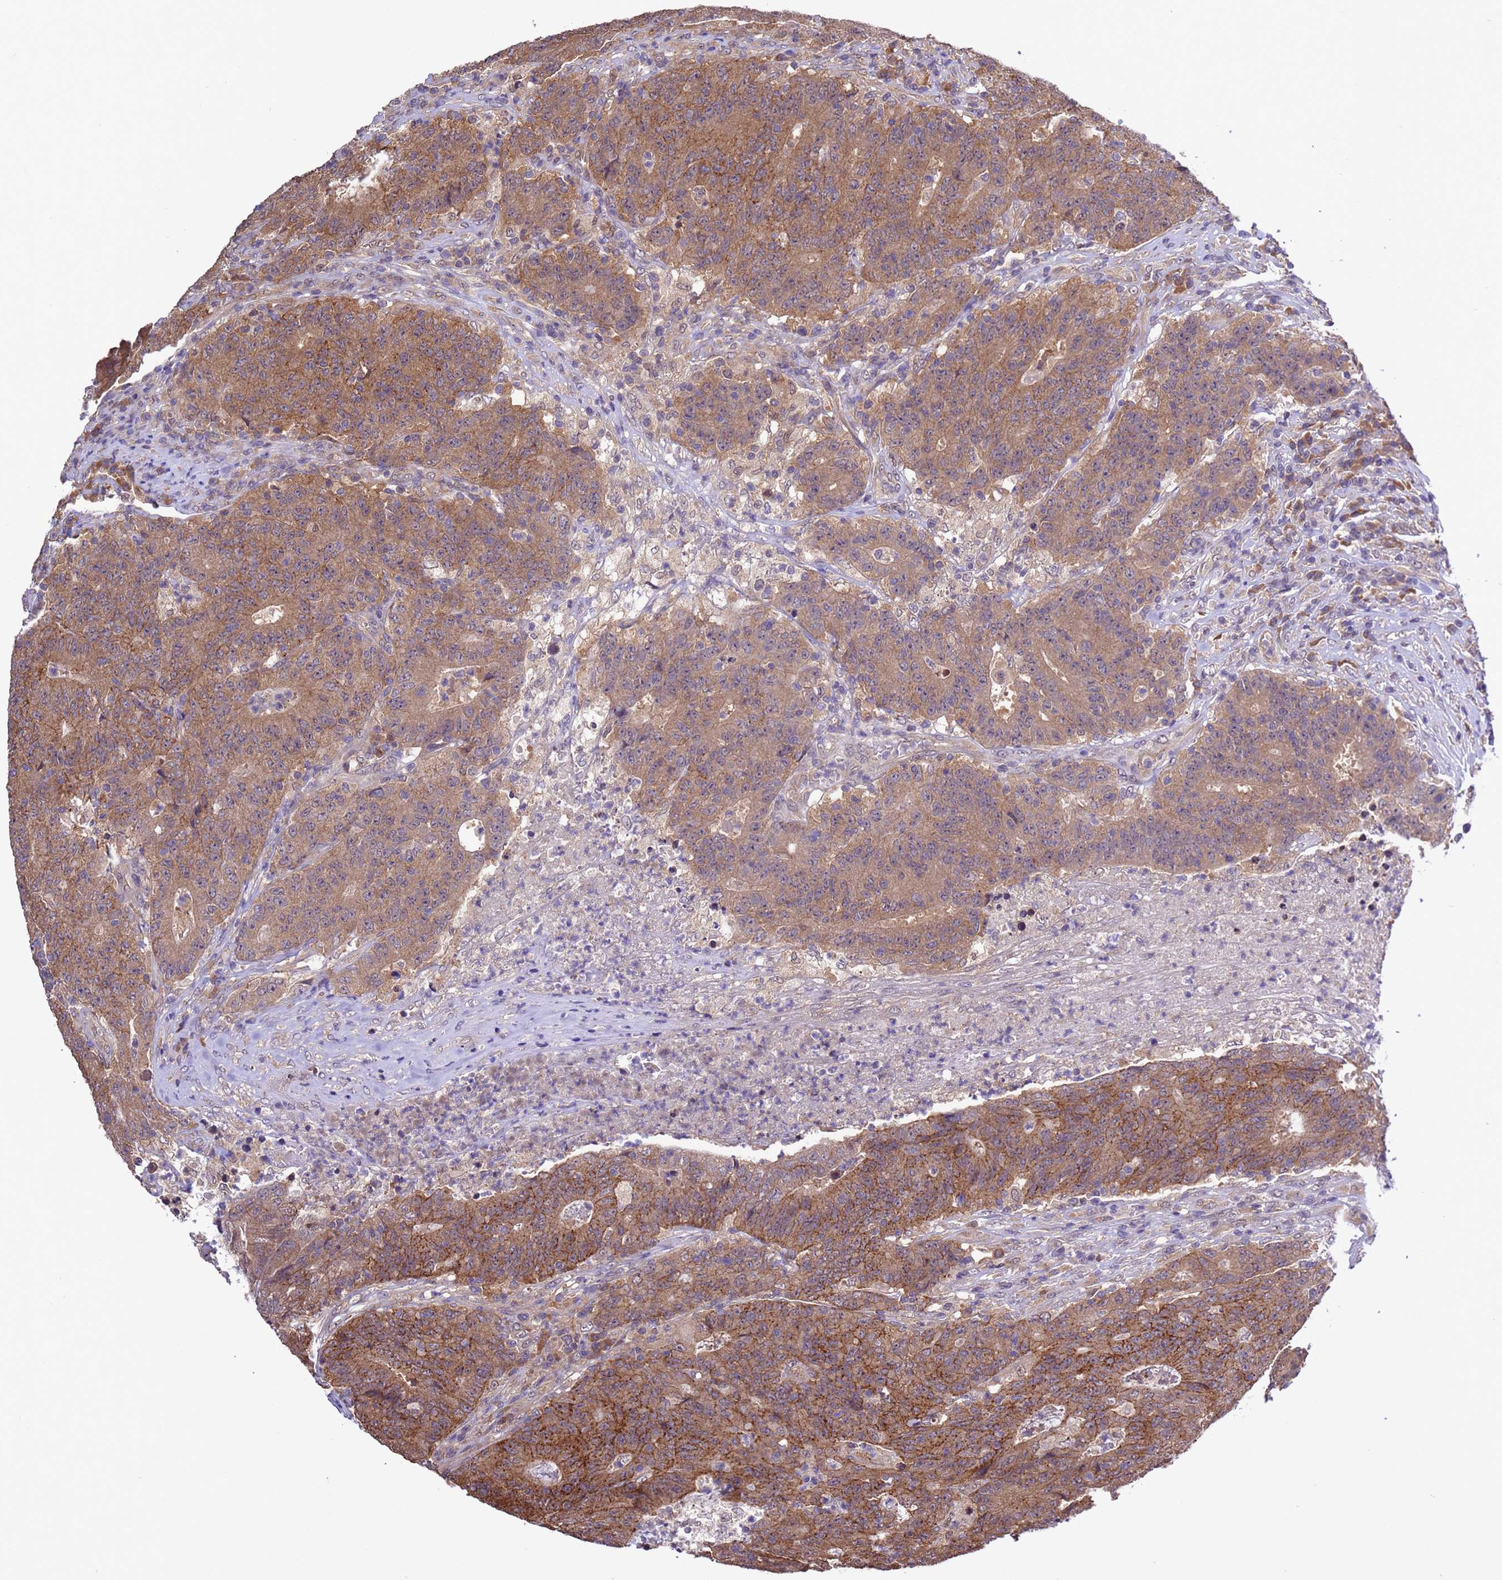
{"staining": {"intensity": "moderate", "quantity": ">75%", "location": "cytoplasmic/membranous"}, "tissue": "colorectal cancer", "cell_type": "Tumor cells", "image_type": "cancer", "snomed": [{"axis": "morphology", "description": "Adenocarcinoma, NOS"}, {"axis": "topography", "description": "Colon"}], "caption": "Human colorectal cancer stained for a protein (brown) shows moderate cytoplasmic/membranous positive staining in approximately >75% of tumor cells.", "gene": "ZFP69B", "patient": {"sex": "female", "age": 75}}